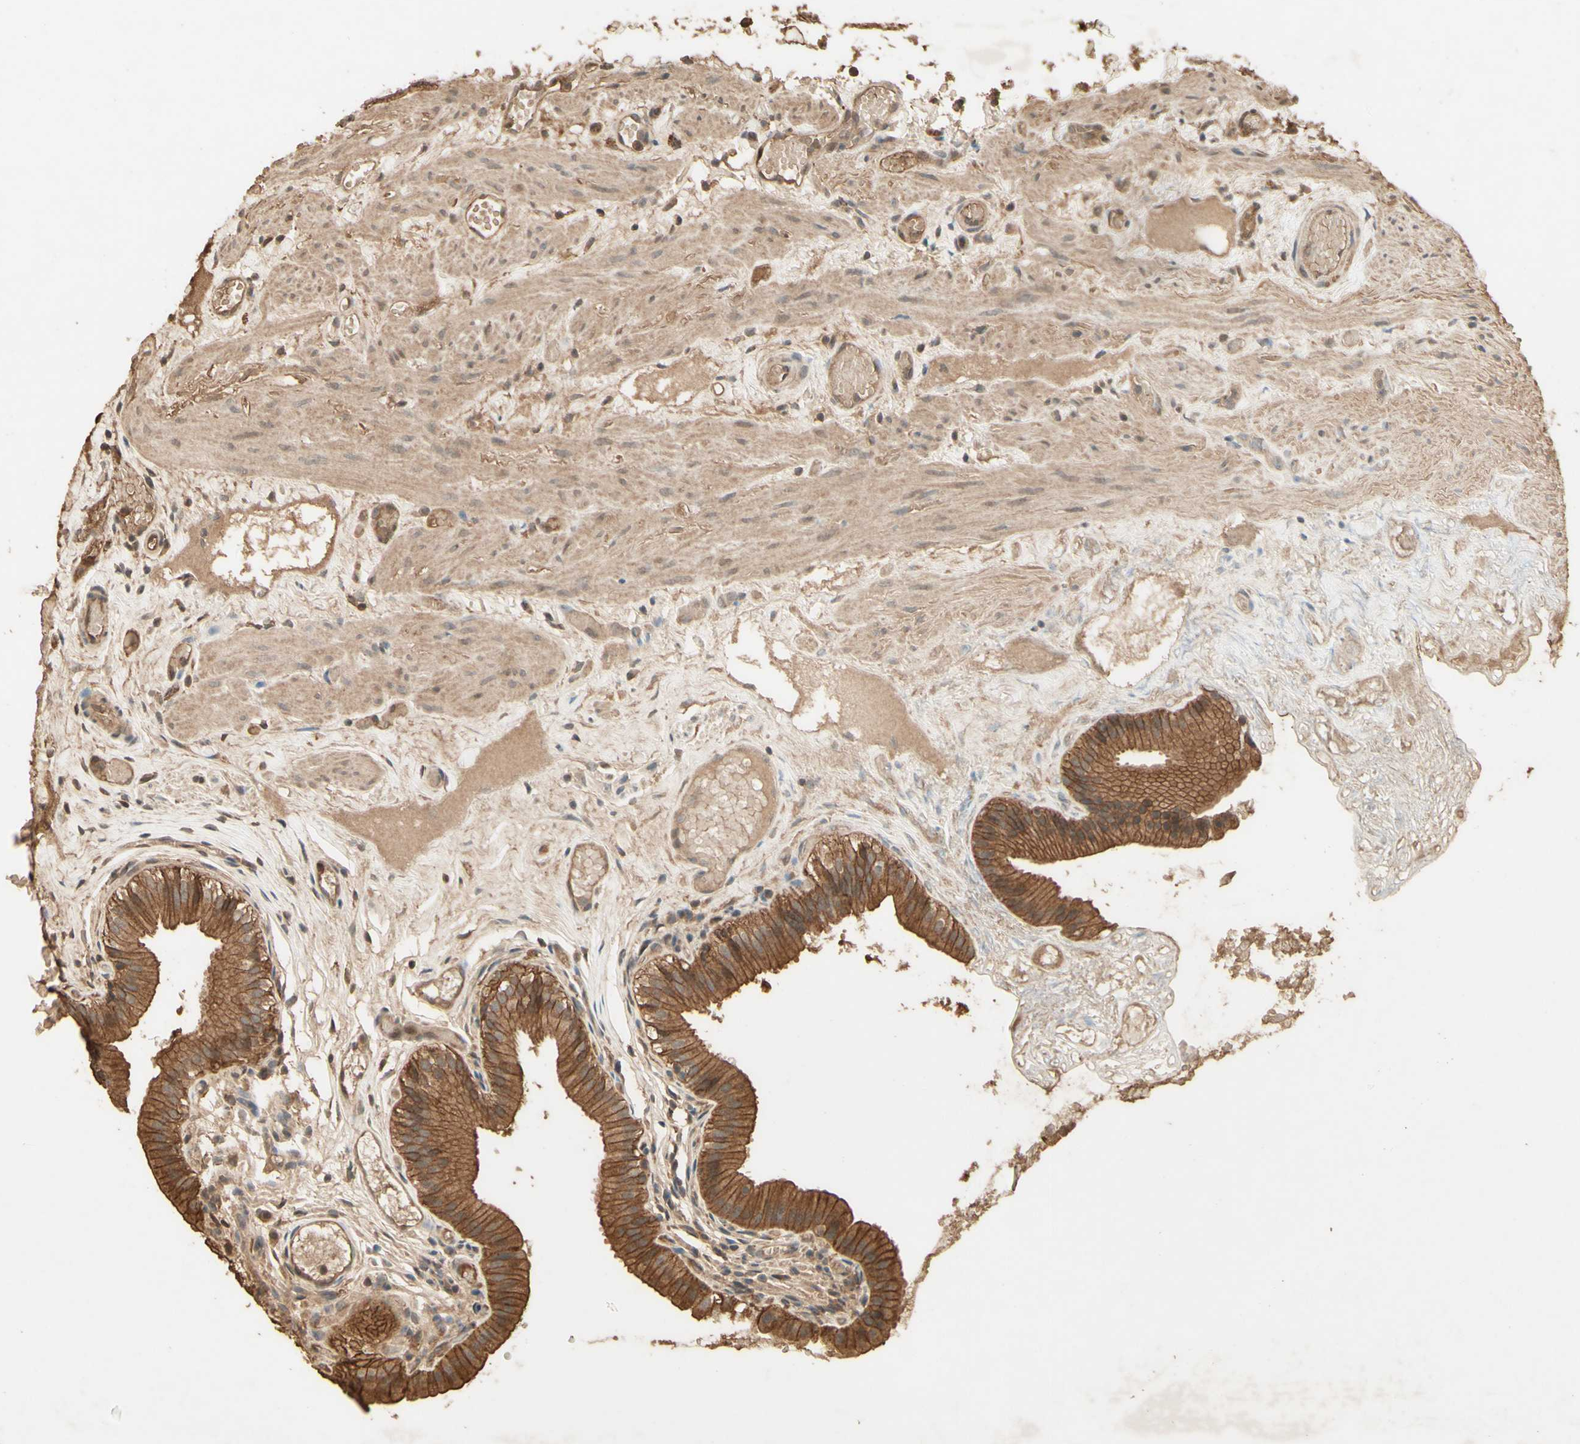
{"staining": {"intensity": "moderate", "quantity": ">75%", "location": "cytoplasmic/membranous"}, "tissue": "gallbladder", "cell_type": "Glandular cells", "image_type": "normal", "snomed": [{"axis": "morphology", "description": "Normal tissue, NOS"}, {"axis": "topography", "description": "Gallbladder"}], "caption": "Glandular cells demonstrate moderate cytoplasmic/membranous positivity in approximately >75% of cells in normal gallbladder.", "gene": "SMAD9", "patient": {"sex": "female", "age": 26}}